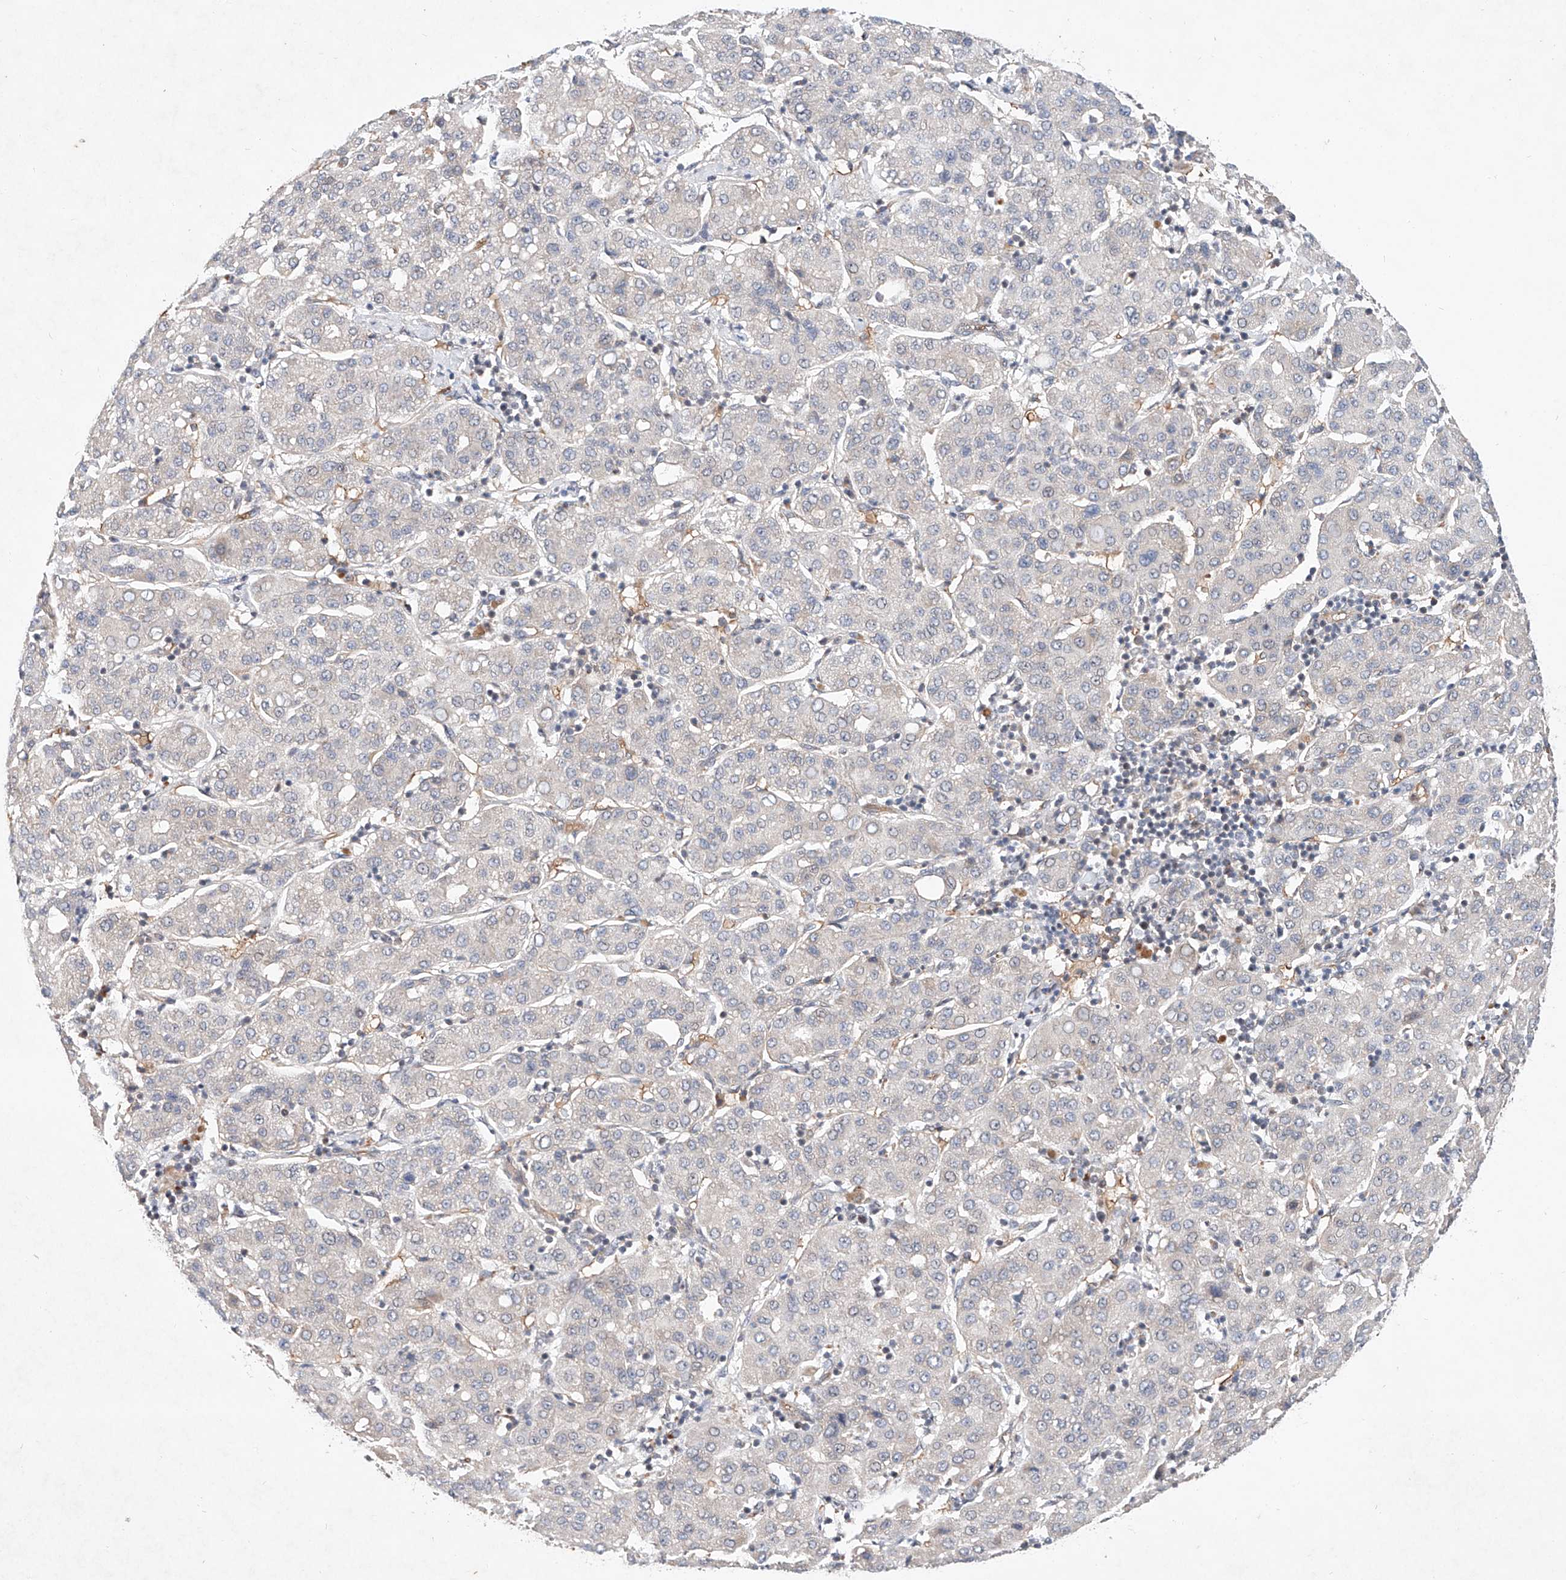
{"staining": {"intensity": "negative", "quantity": "none", "location": "none"}, "tissue": "liver cancer", "cell_type": "Tumor cells", "image_type": "cancer", "snomed": [{"axis": "morphology", "description": "Carcinoma, Hepatocellular, NOS"}, {"axis": "topography", "description": "Liver"}], "caption": "Liver cancer (hepatocellular carcinoma) was stained to show a protein in brown. There is no significant staining in tumor cells.", "gene": "FASTK", "patient": {"sex": "male", "age": 65}}